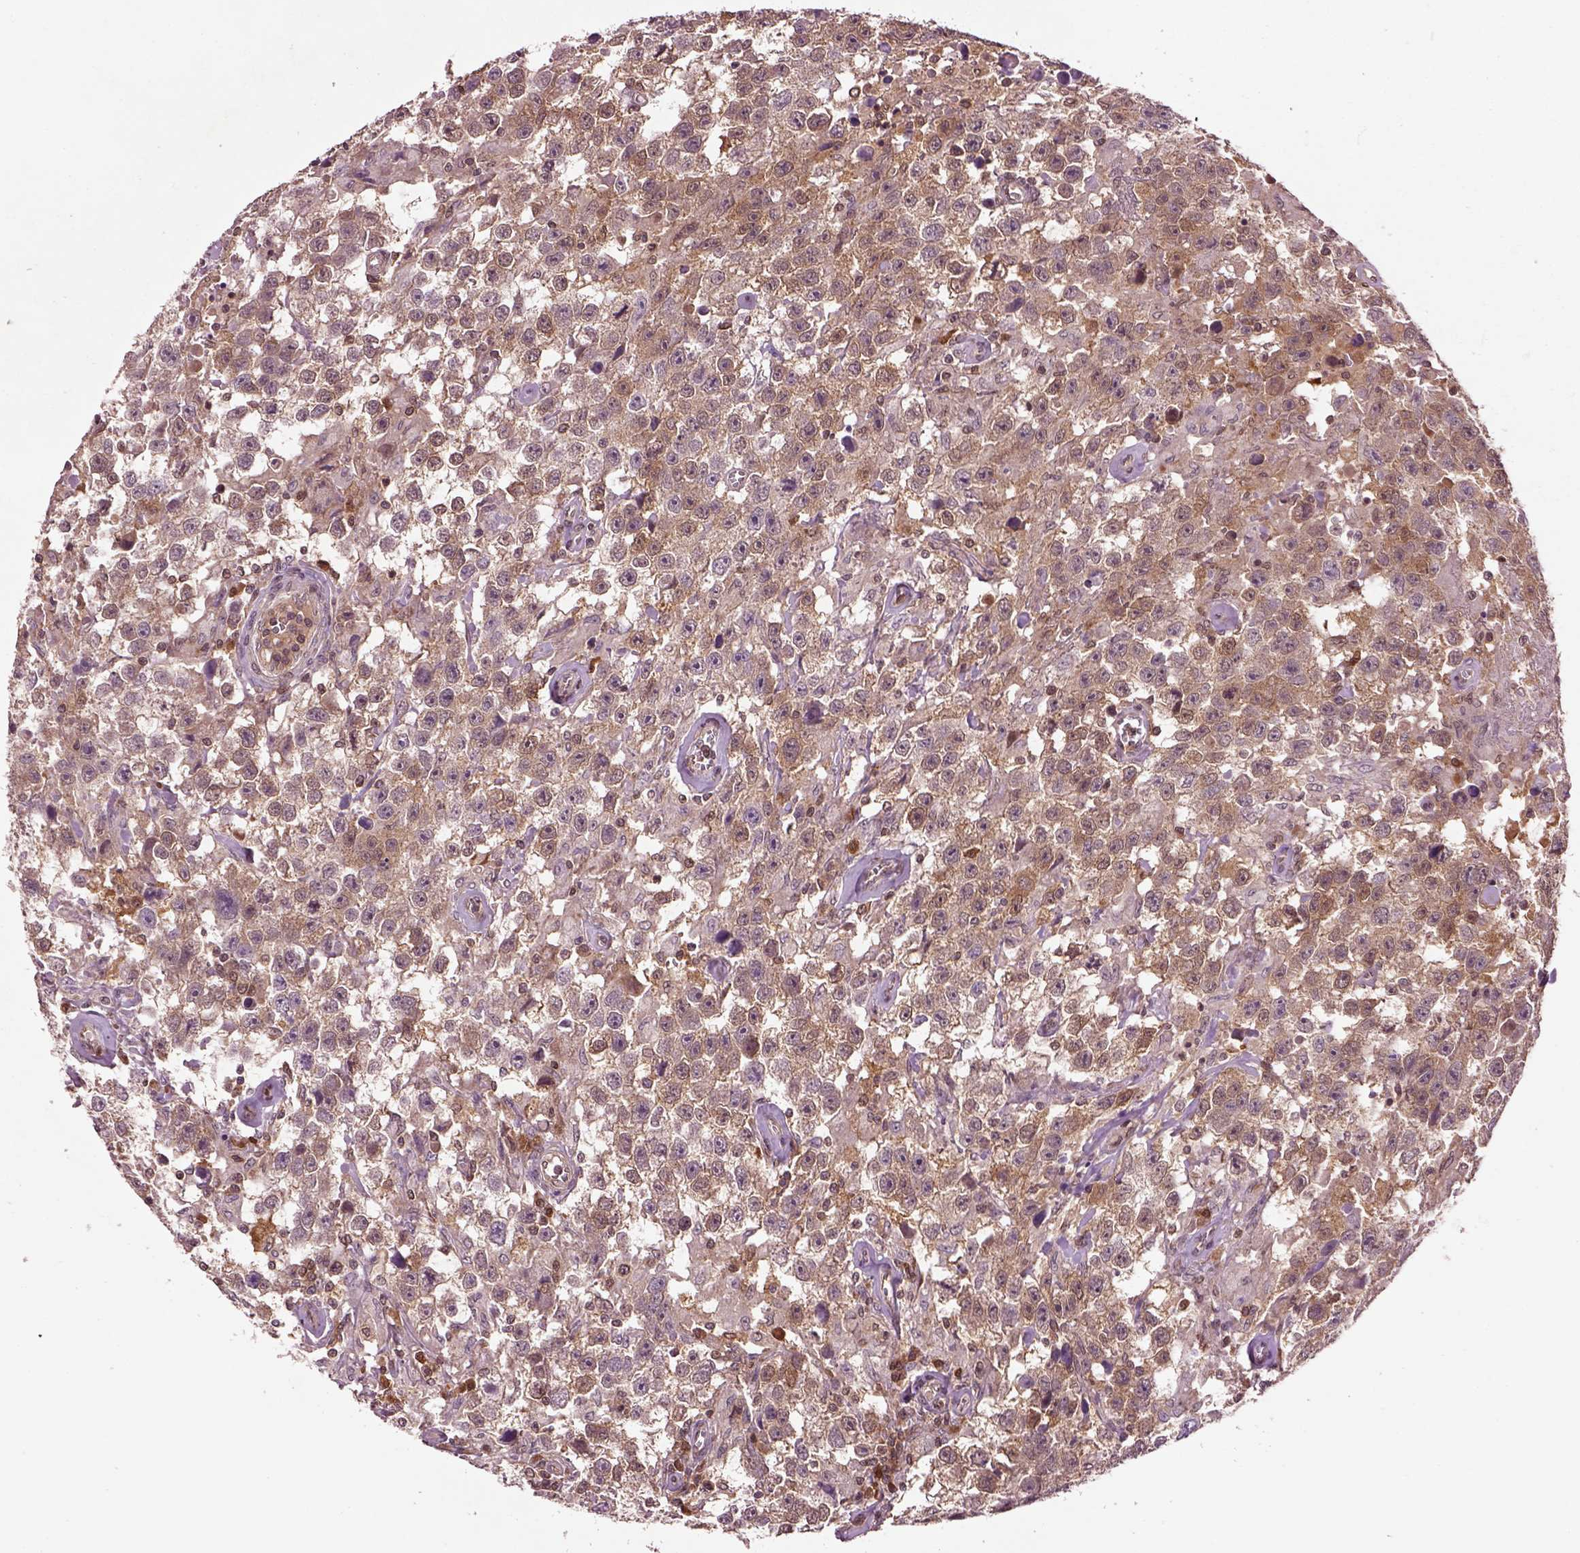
{"staining": {"intensity": "moderate", "quantity": ">75%", "location": "cytoplasmic/membranous"}, "tissue": "testis cancer", "cell_type": "Tumor cells", "image_type": "cancer", "snomed": [{"axis": "morphology", "description": "Seminoma, NOS"}, {"axis": "topography", "description": "Testis"}], "caption": "The histopathology image exhibits staining of testis cancer (seminoma), revealing moderate cytoplasmic/membranous protein staining (brown color) within tumor cells.", "gene": "MDP1", "patient": {"sex": "male", "age": 43}}